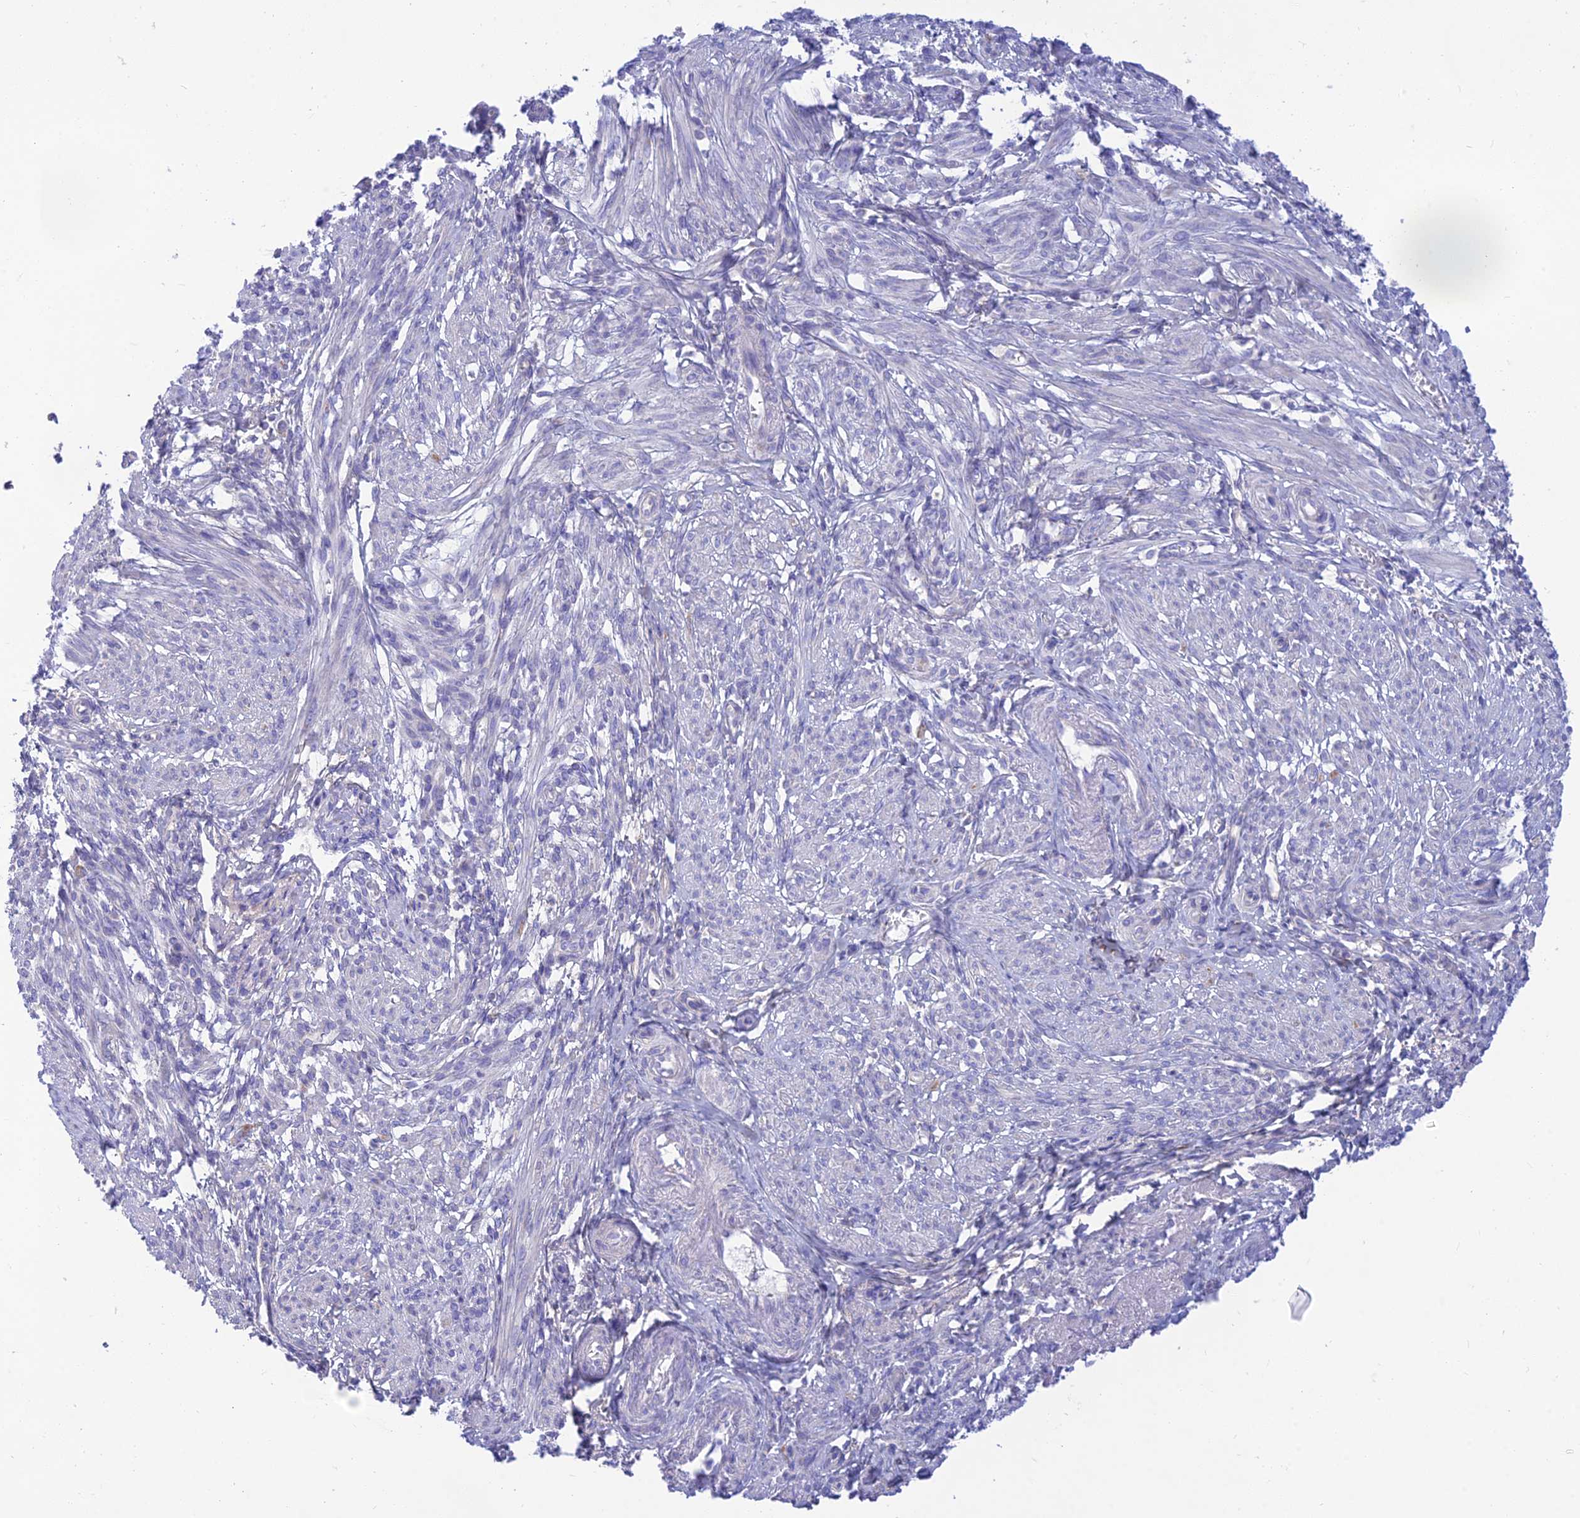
{"staining": {"intensity": "negative", "quantity": "none", "location": "none"}, "tissue": "smooth muscle", "cell_type": "Smooth muscle cells", "image_type": "normal", "snomed": [{"axis": "morphology", "description": "Normal tissue, NOS"}, {"axis": "topography", "description": "Smooth muscle"}], "caption": "The micrograph displays no significant staining in smooth muscle cells of smooth muscle. The staining was performed using DAB (3,3'-diaminobenzidine) to visualize the protein expression in brown, while the nuclei were stained in blue with hematoxylin (Magnification: 20x).", "gene": "TMEM30B", "patient": {"sex": "female", "age": 39}}